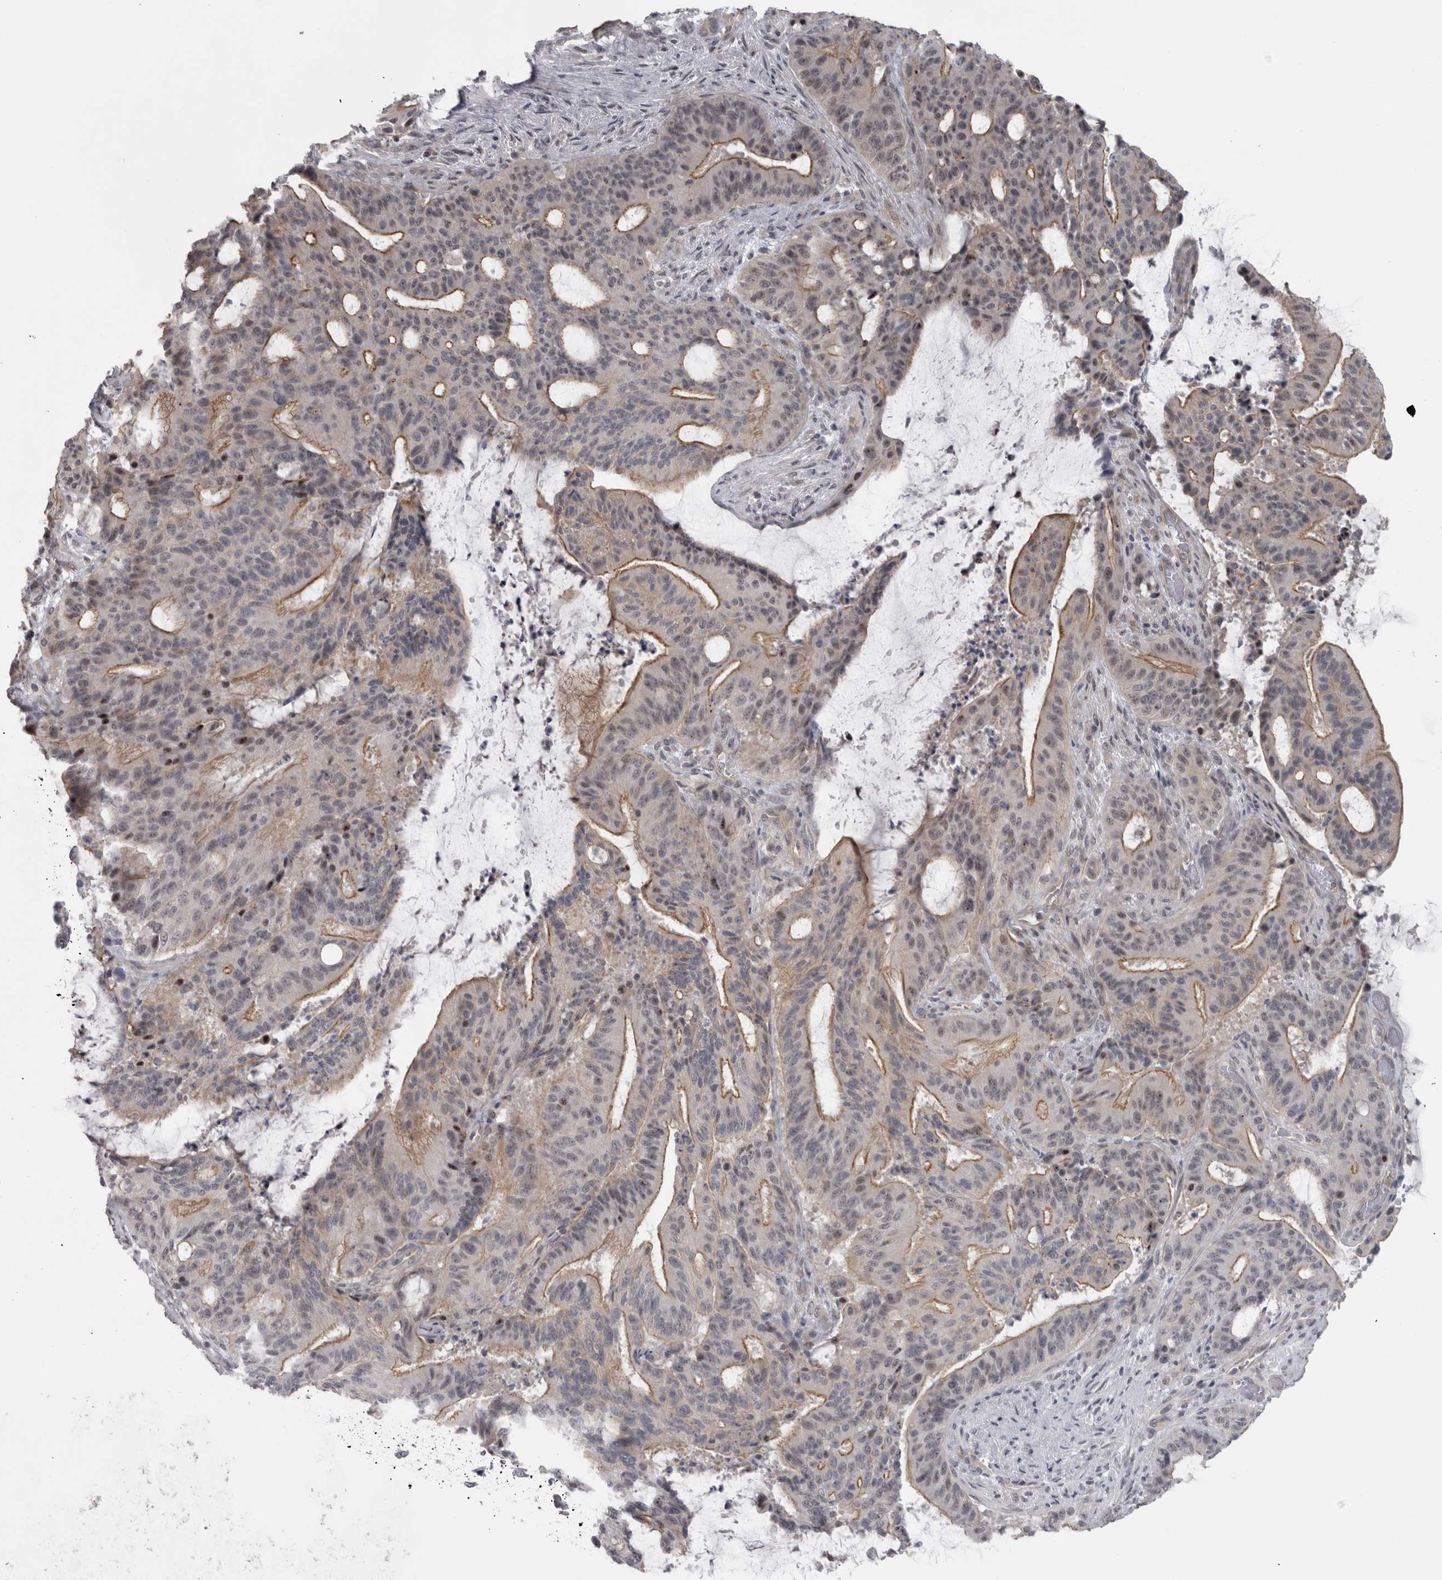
{"staining": {"intensity": "moderate", "quantity": "25%-75%", "location": "cytoplasmic/membranous"}, "tissue": "liver cancer", "cell_type": "Tumor cells", "image_type": "cancer", "snomed": [{"axis": "morphology", "description": "Normal tissue, NOS"}, {"axis": "morphology", "description": "Cholangiocarcinoma"}, {"axis": "topography", "description": "Liver"}, {"axis": "topography", "description": "Peripheral nerve tissue"}], "caption": "The photomicrograph shows a brown stain indicating the presence of a protein in the cytoplasmic/membranous of tumor cells in liver cancer (cholangiocarcinoma).", "gene": "PPP1R12B", "patient": {"sex": "female", "age": 73}}